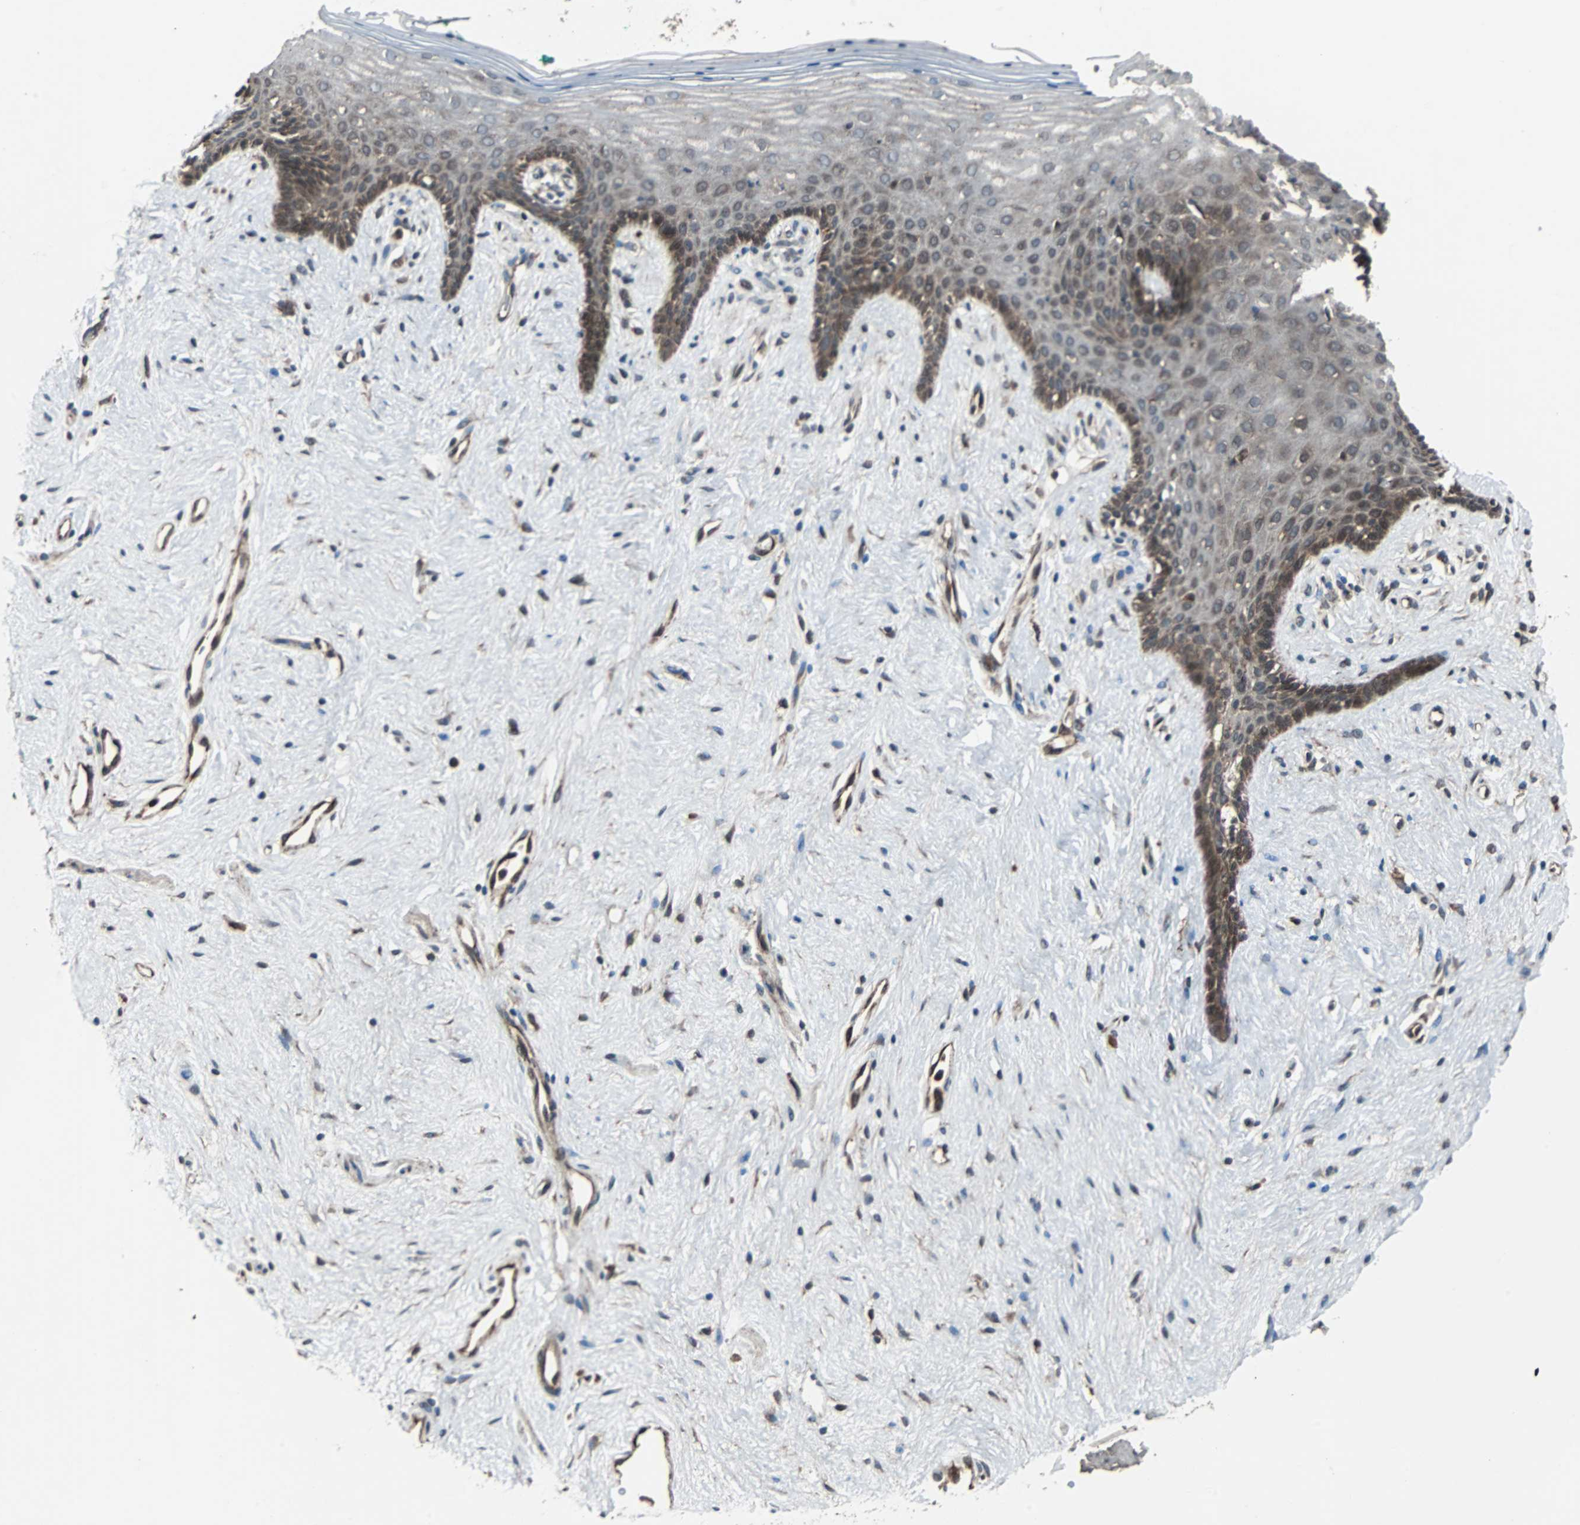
{"staining": {"intensity": "moderate", "quantity": "25%-75%", "location": "cytoplasmic/membranous"}, "tissue": "vagina", "cell_type": "Squamous epithelial cells", "image_type": "normal", "snomed": [{"axis": "morphology", "description": "Normal tissue, NOS"}, {"axis": "topography", "description": "Vagina"}], "caption": "A brown stain shows moderate cytoplasmic/membranous staining of a protein in squamous epithelial cells of normal human vagina. (Stains: DAB in brown, nuclei in blue, Microscopy: brightfield microscopy at high magnification).", "gene": "RAB7A", "patient": {"sex": "female", "age": 44}}